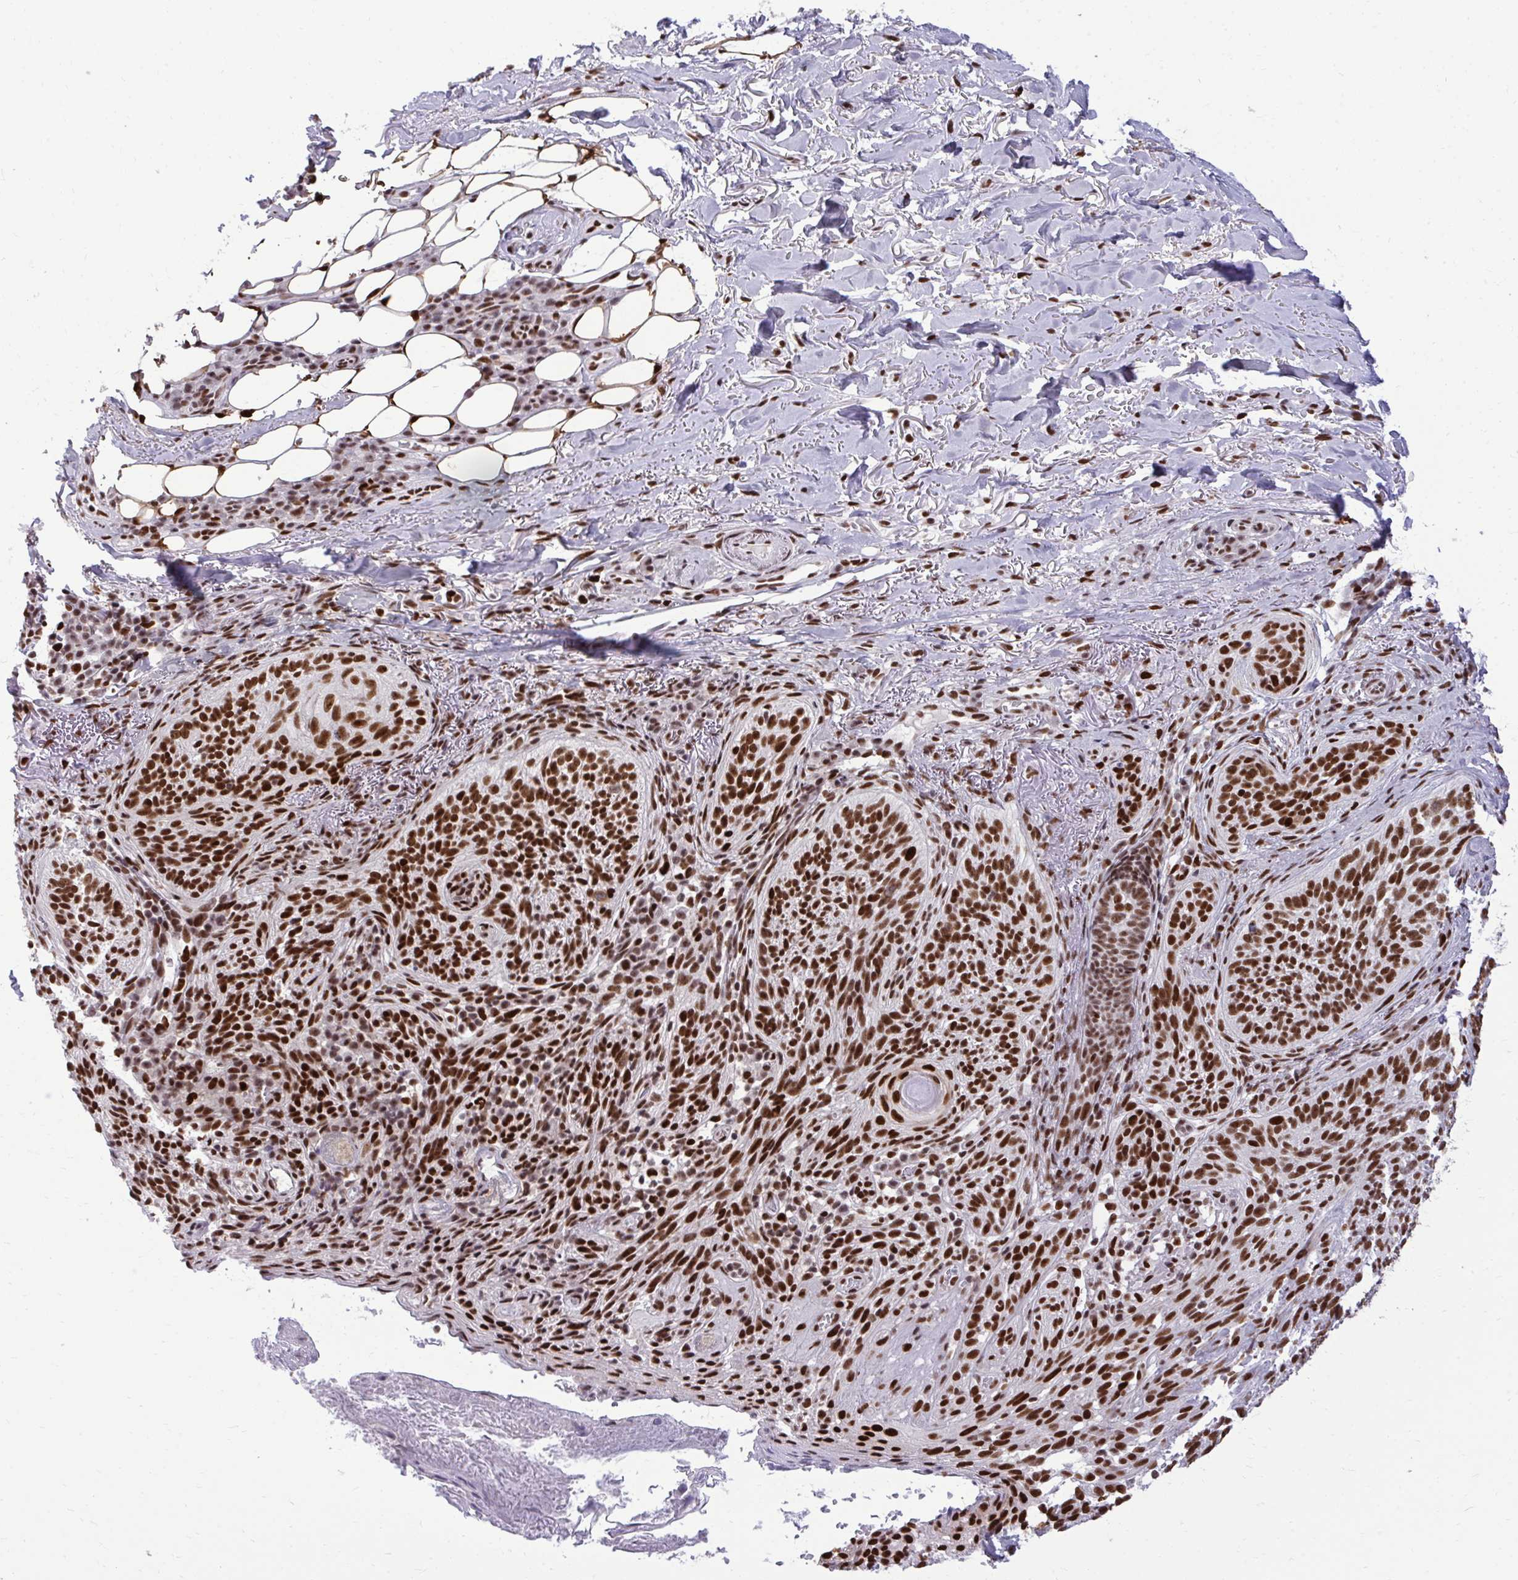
{"staining": {"intensity": "strong", "quantity": ">75%", "location": "nuclear"}, "tissue": "skin cancer", "cell_type": "Tumor cells", "image_type": "cancer", "snomed": [{"axis": "morphology", "description": "Basal cell carcinoma"}, {"axis": "topography", "description": "Skin"}, {"axis": "topography", "description": "Skin of head"}], "caption": "Skin cancer (basal cell carcinoma) stained for a protein demonstrates strong nuclear positivity in tumor cells.", "gene": "CDYL", "patient": {"sex": "male", "age": 62}}